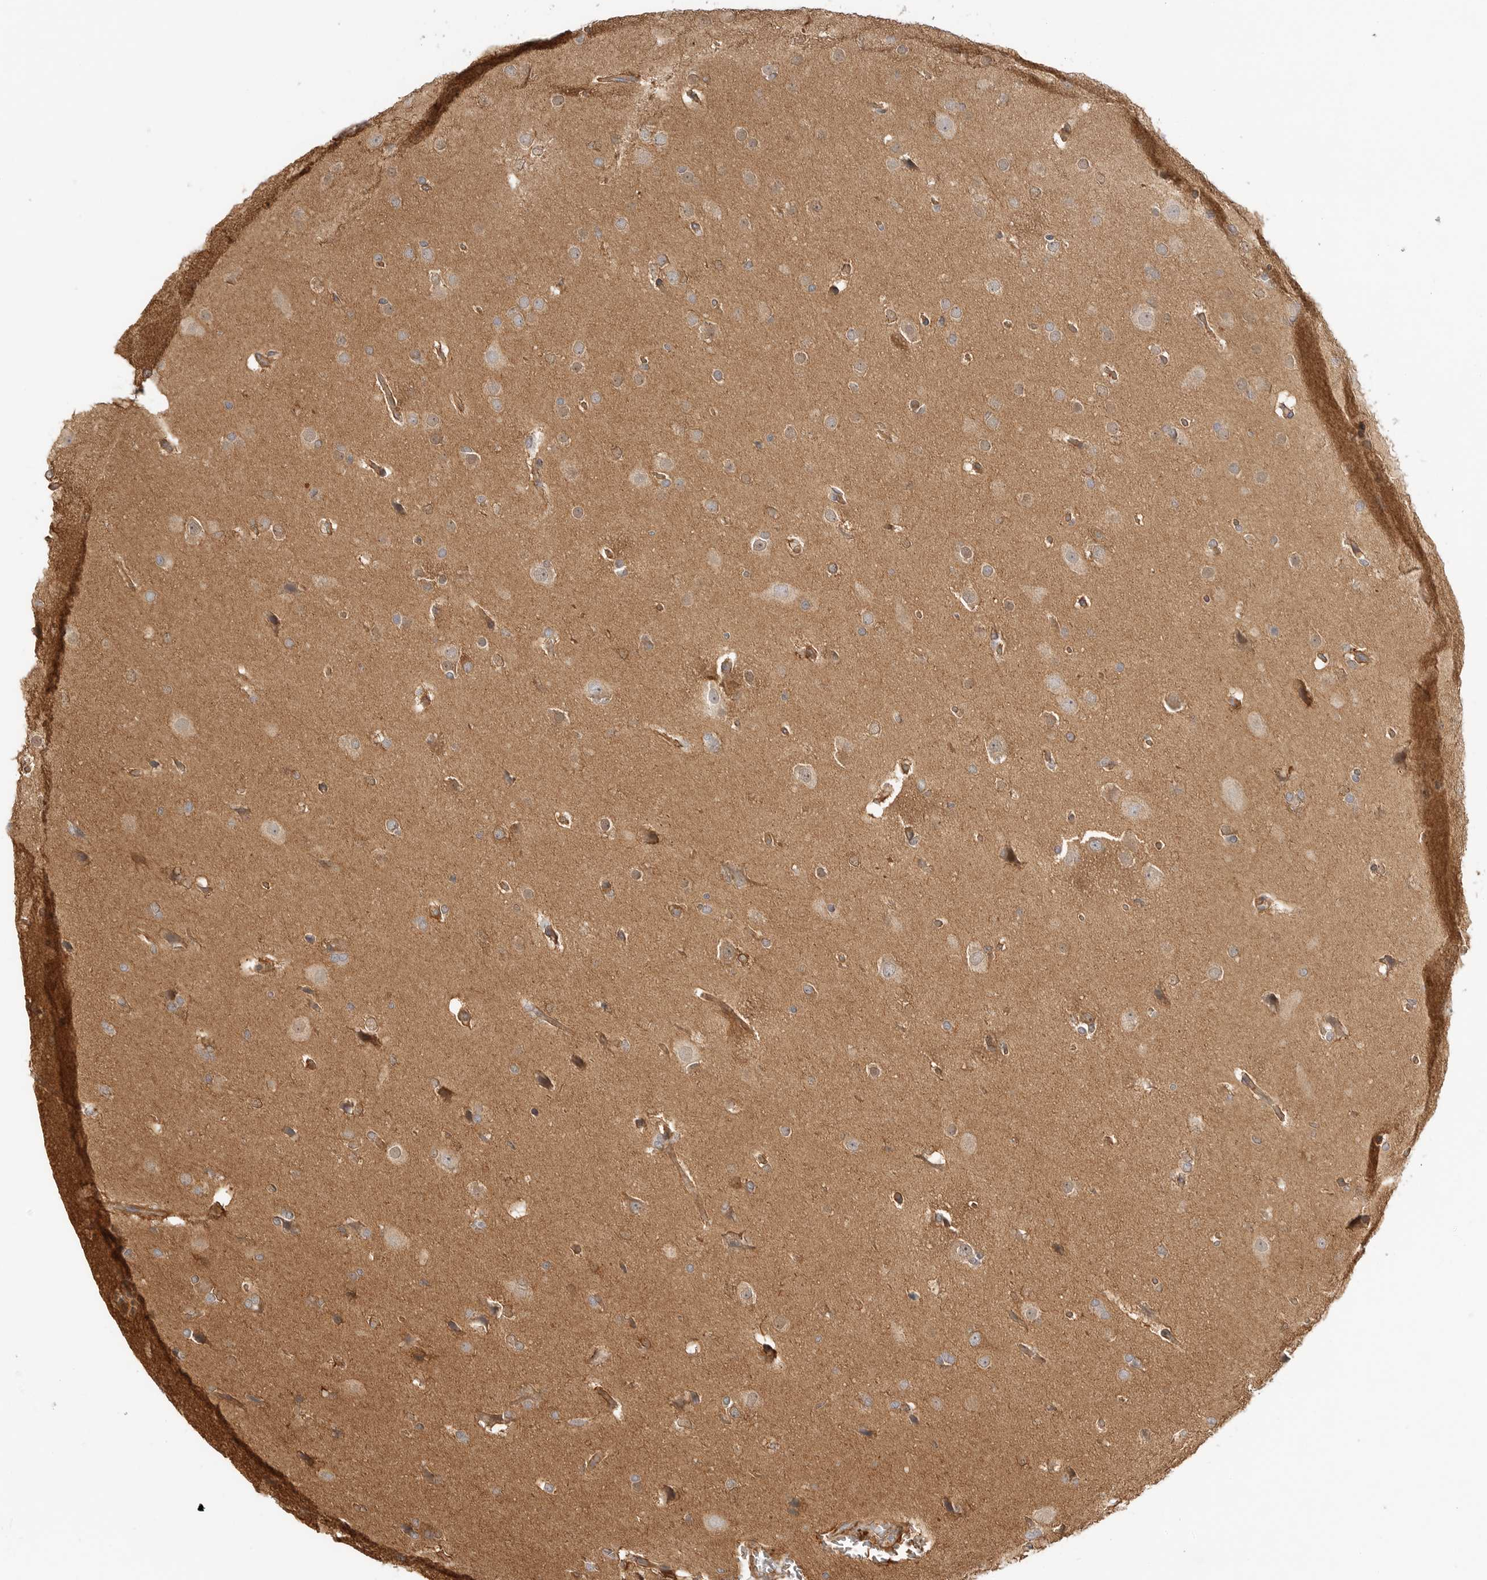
{"staining": {"intensity": "weak", "quantity": ">75%", "location": "cytoplasmic/membranous"}, "tissue": "glioma", "cell_type": "Tumor cells", "image_type": "cancer", "snomed": [{"axis": "morphology", "description": "Glioma, malignant, Low grade"}, {"axis": "topography", "description": "Brain"}], "caption": "Weak cytoplasmic/membranous expression for a protein is present in about >75% of tumor cells of malignant low-grade glioma using immunohistochemistry.", "gene": "CLDN12", "patient": {"sex": "female", "age": 37}}